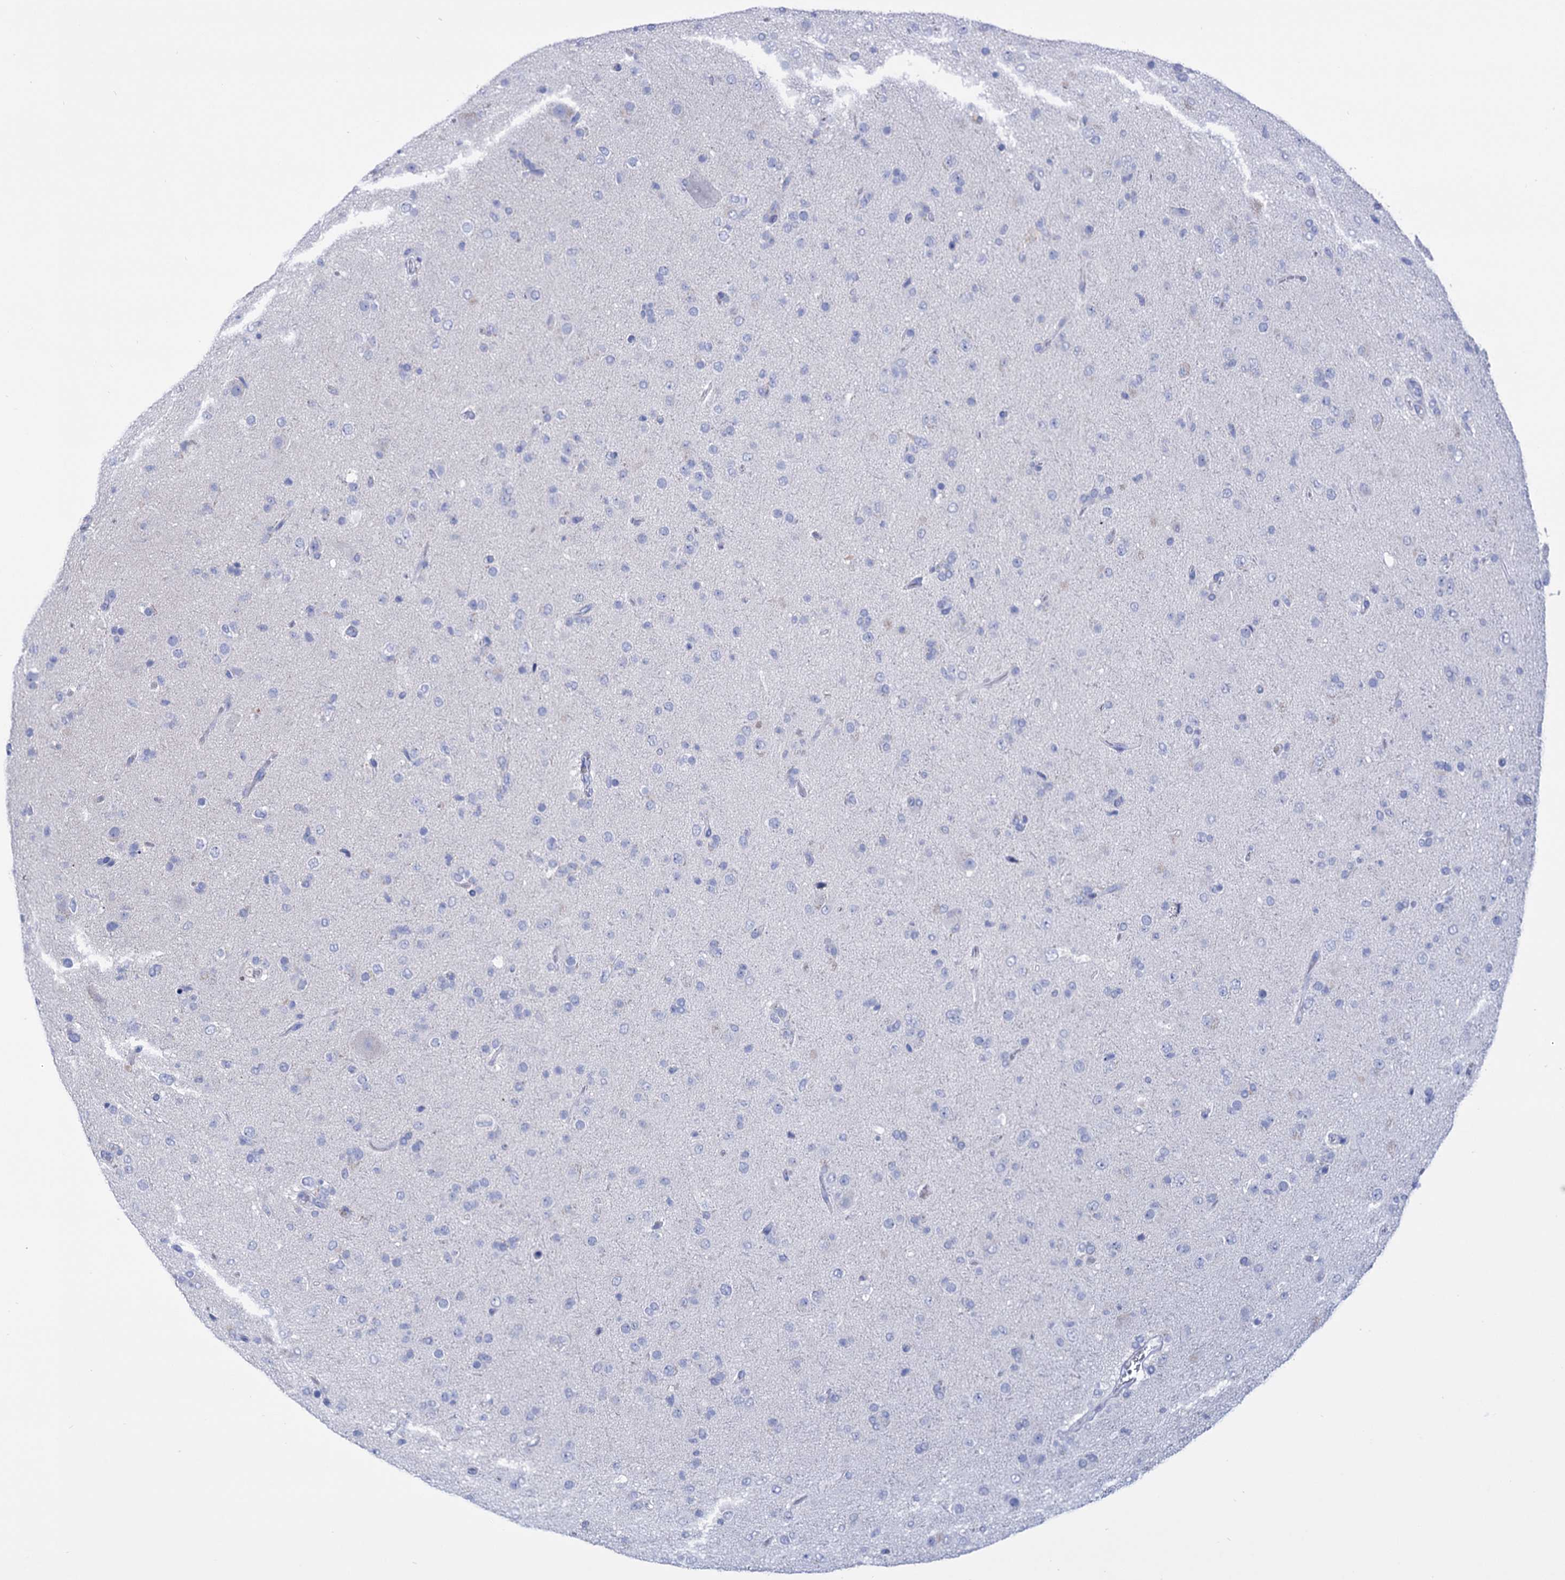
{"staining": {"intensity": "negative", "quantity": "none", "location": "none"}, "tissue": "glioma", "cell_type": "Tumor cells", "image_type": "cancer", "snomed": [{"axis": "morphology", "description": "Glioma, malignant, Low grade"}, {"axis": "topography", "description": "Brain"}], "caption": "This image is of glioma stained with immunohistochemistry (IHC) to label a protein in brown with the nuclei are counter-stained blue. There is no expression in tumor cells.", "gene": "YARS2", "patient": {"sex": "male", "age": 65}}